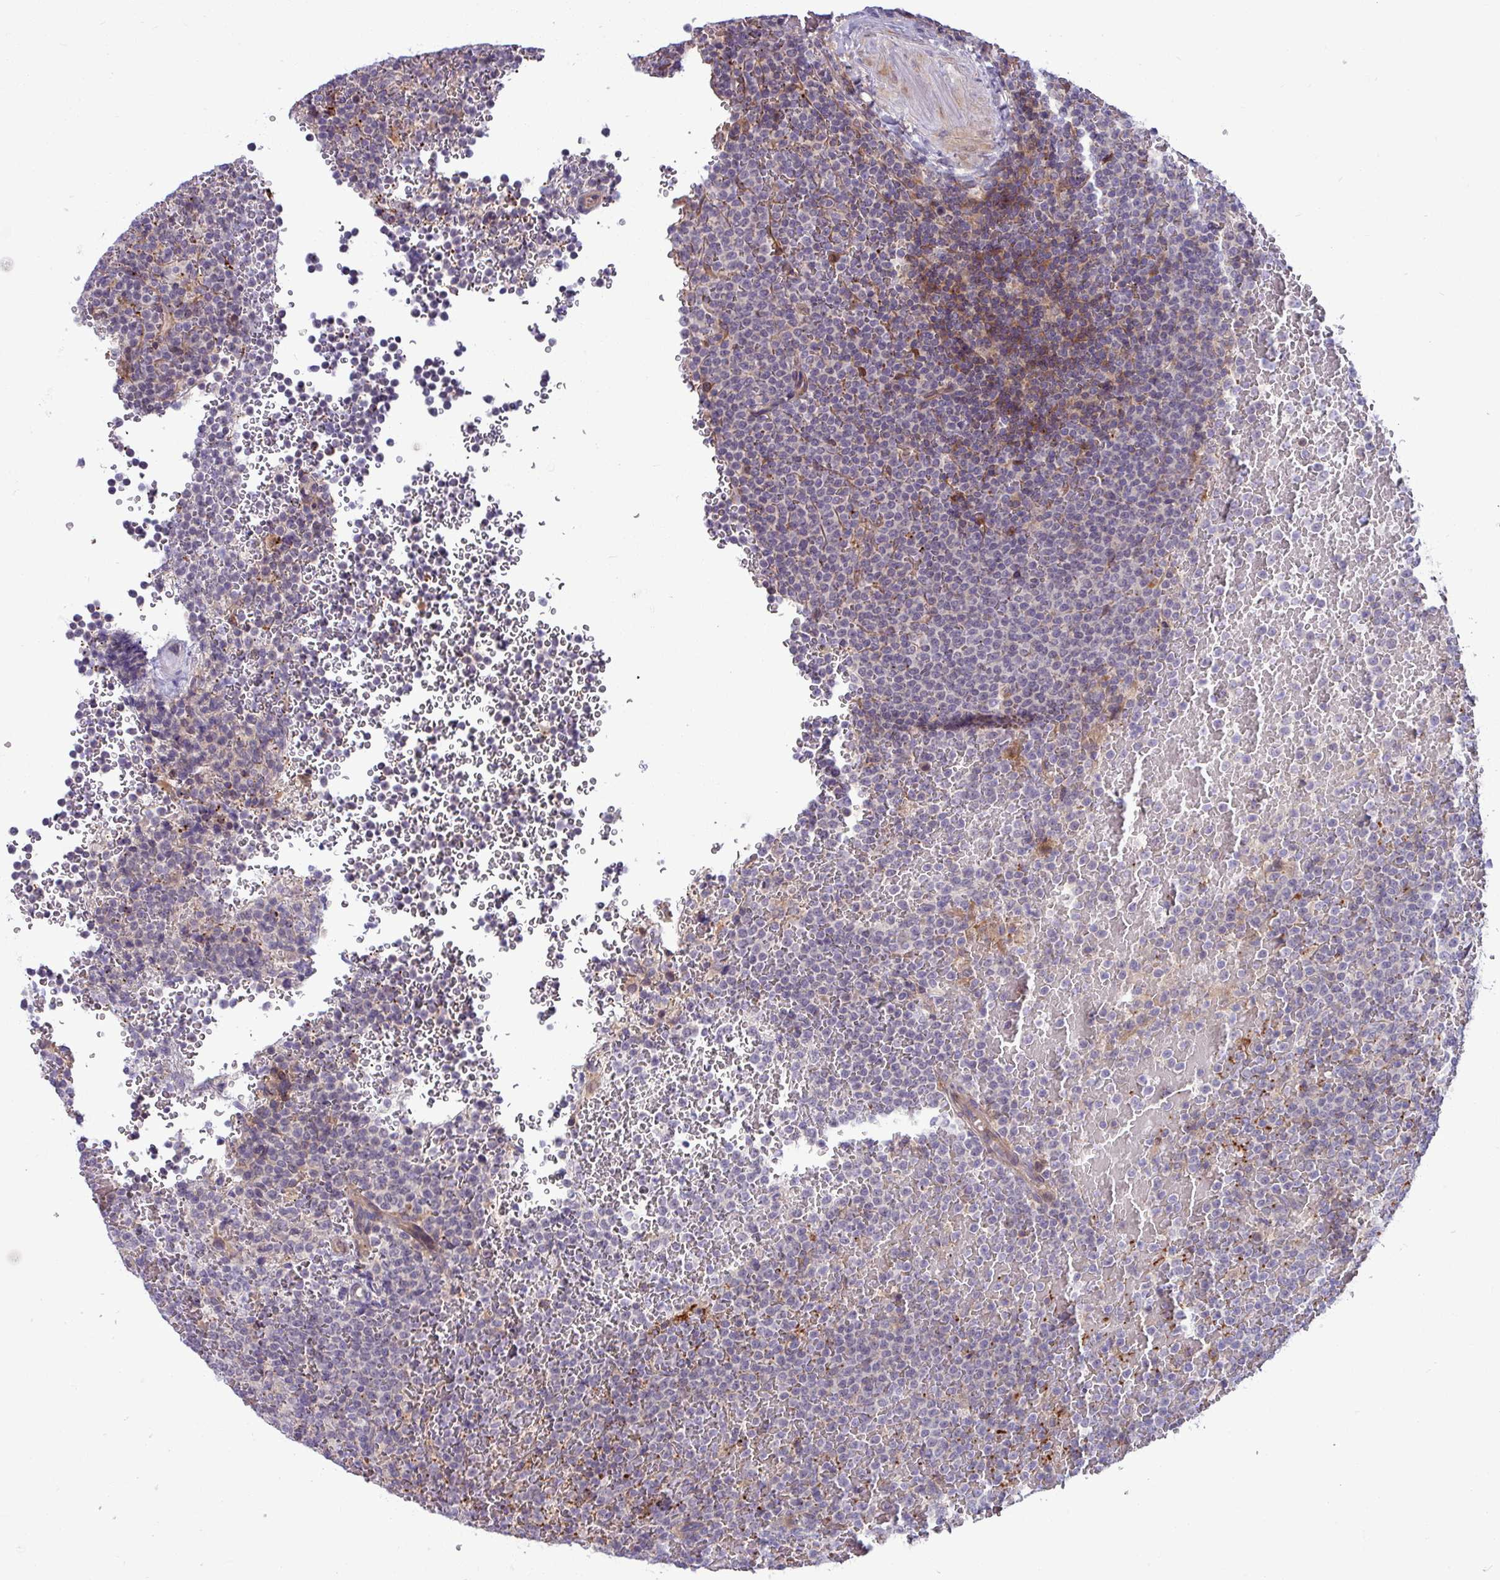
{"staining": {"intensity": "moderate", "quantity": "<25%", "location": "cytoplasmic/membranous"}, "tissue": "lymphoma", "cell_type": "Tumor cells", "image_type": "cancer", "snomed": [{"axis": "morphology", "description": "Malignant lymphoma, non-Hodgkin's type, Low grade"}, {"axis": "topography", "description": "Spleen"}], "caption": "About <25% of tumor cells in lymphoma display moderate cytoplasmic/membranous protein expression as visualized by brown immunohistochemical staining.", "gene": "B4GALNT4", "patient": {"sex": "male", "age": 60}}